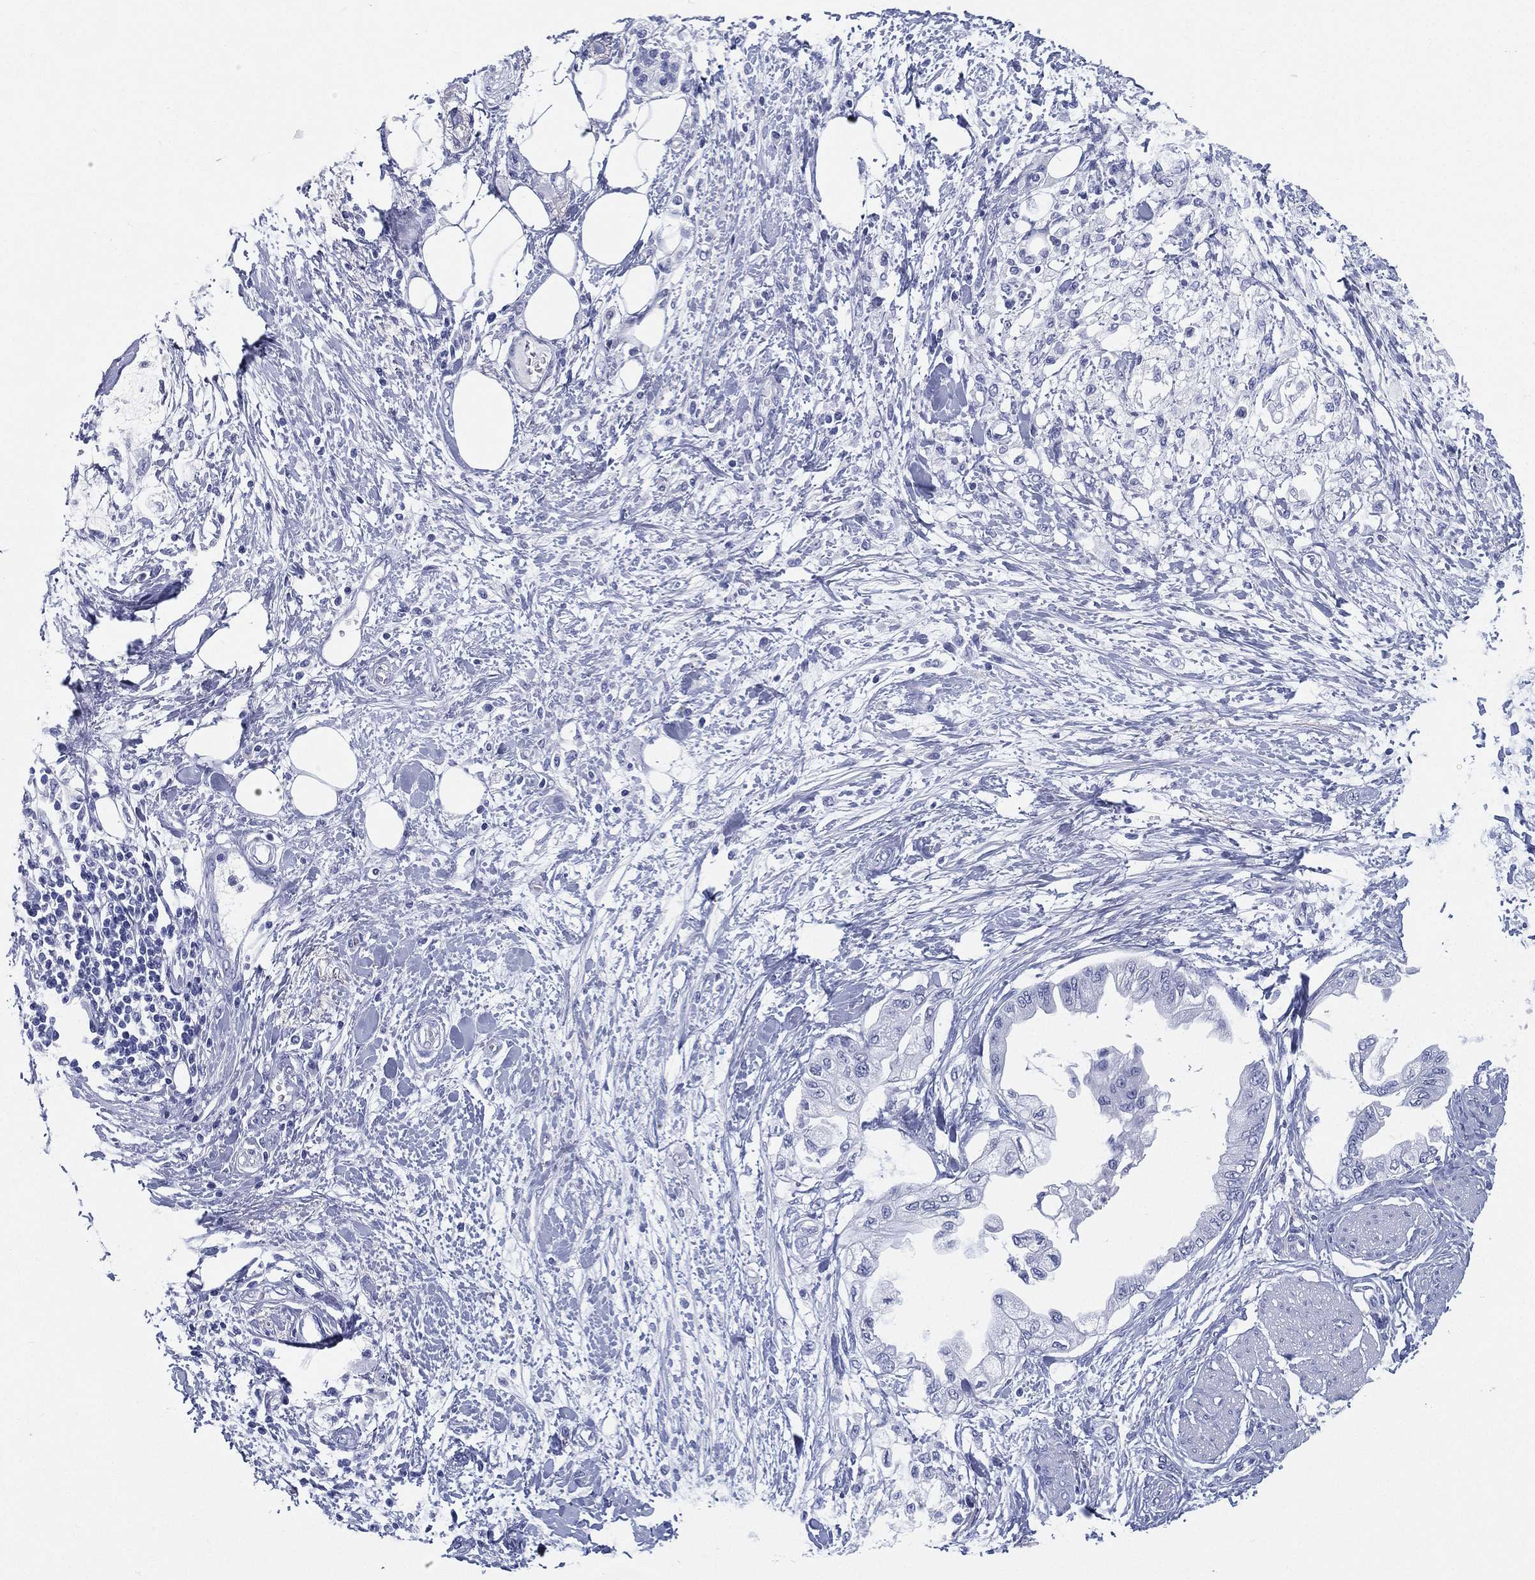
{"staining": {"intensity": "negative", "quantity": "none", "location": "none"}, "tissue": "pancreatic cancer", "cell_type": "Tumor cells", "image_type": "cancer", "snomed": [{"axis": "morphology", "description": "Normal tissue, NOS"}, {"axis": "morphology", "description": "Adenocarcinoma, NOS"}, {"axis": "topography", "description": "Pancreas"}, {"axis": "topography", "description": "Duodenum"}], "caption": "Immunohistochemical staining of human pancreatic adenocarcinoma exhibits no significant staining in tumor cells.", "gene": "ATP1B2", "patient": {"sex": "female", "age": 60}}